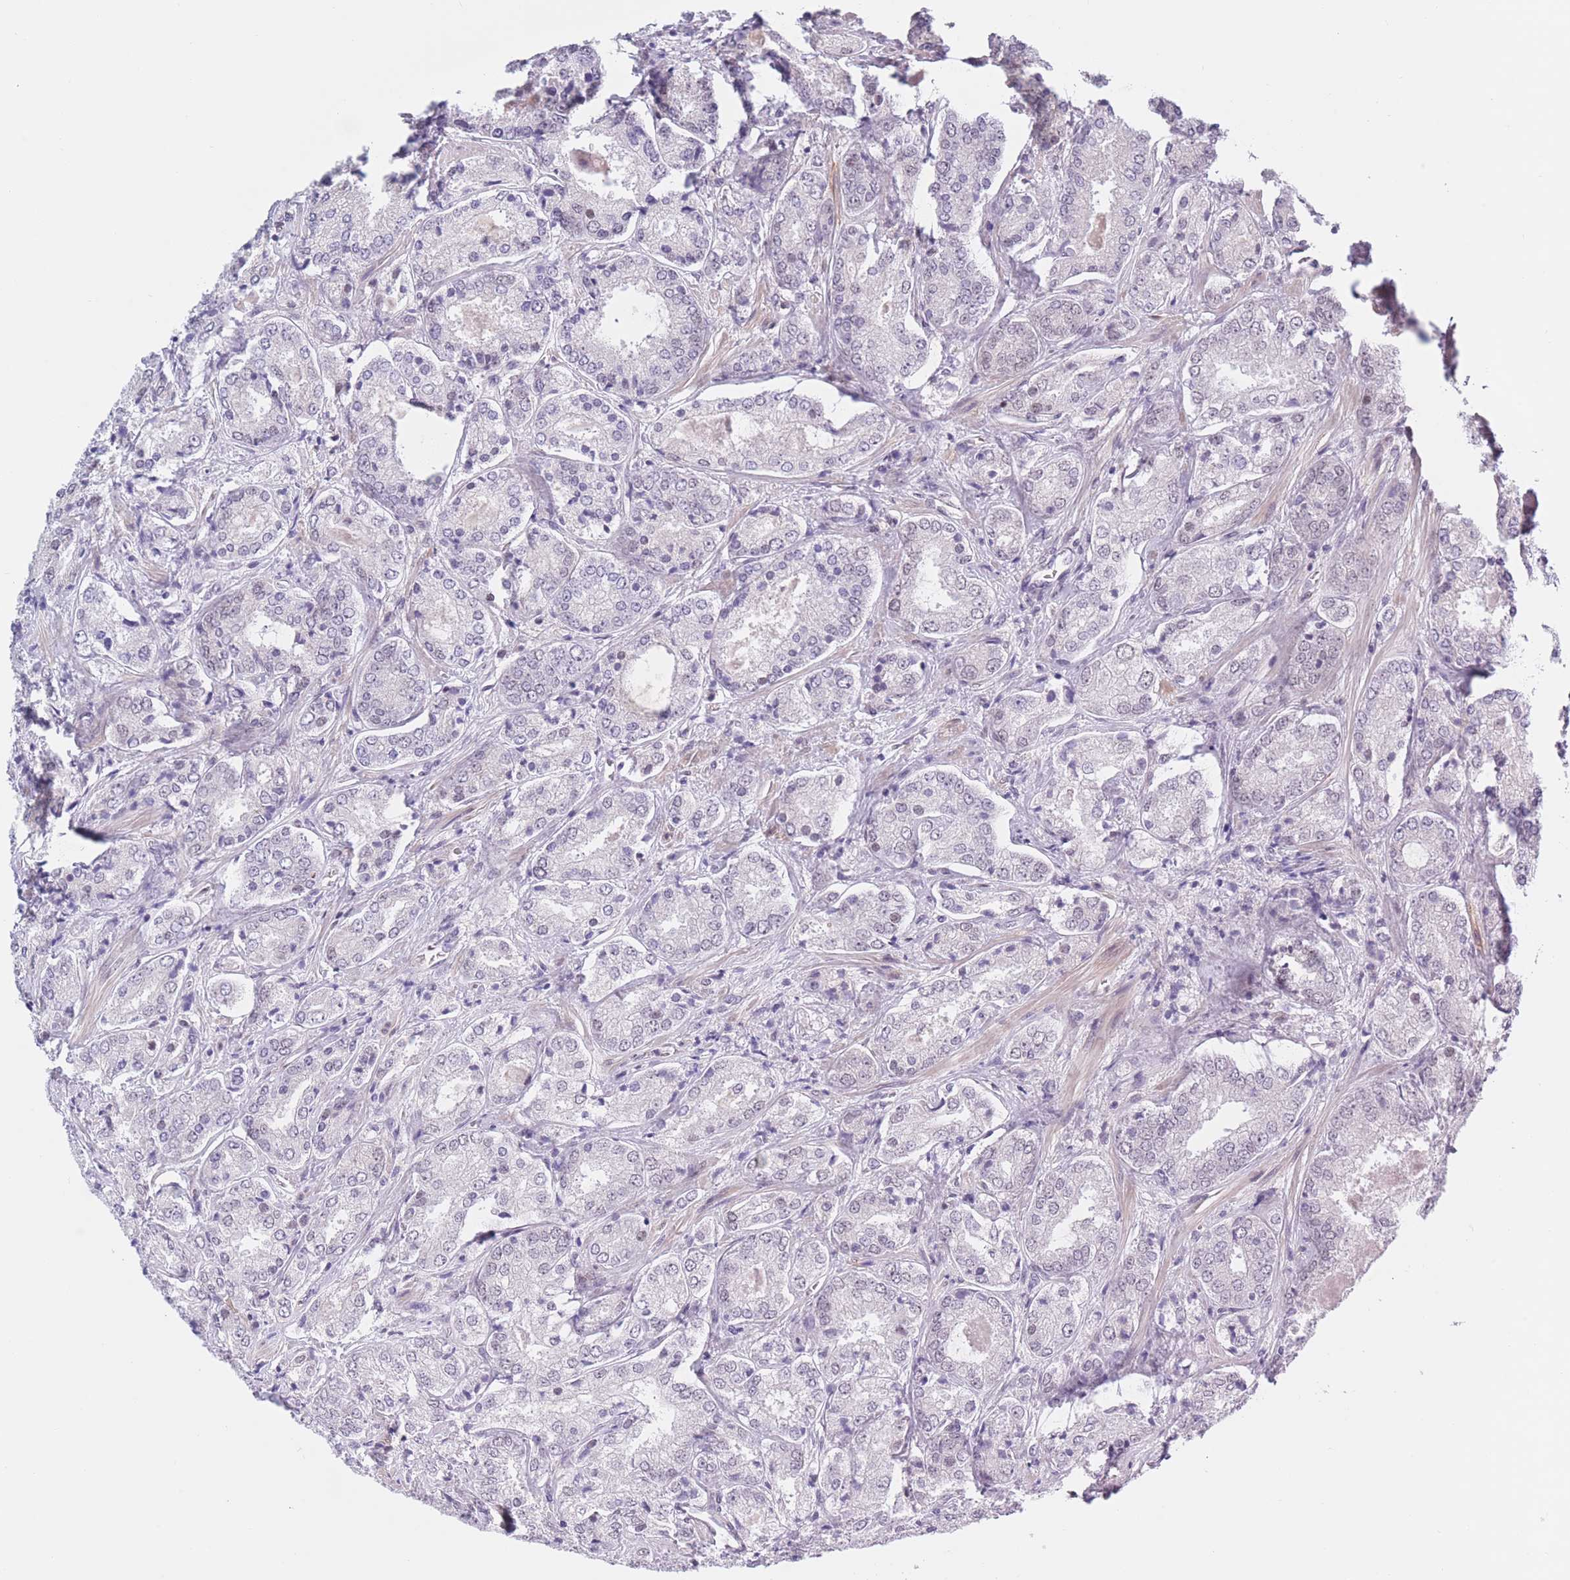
{"staining": {"intensity": "negative", "quantity": "none", "location": "none"}, "tissue": "prostate cancer", "cell_type": "Tumor cells", "image_type": "cancer", "snomed": [{"axis": "morphology", "description": "Adenocarcinoma, High grade"}, {"axis": "topography", "description": "Prostate"}], "caption": "Tumor cells show no significant staining in prostate cancer (high-grade adenocarcinoma).", "gene": "PODXL", "patient": {"sex": "male", "age": 63}}